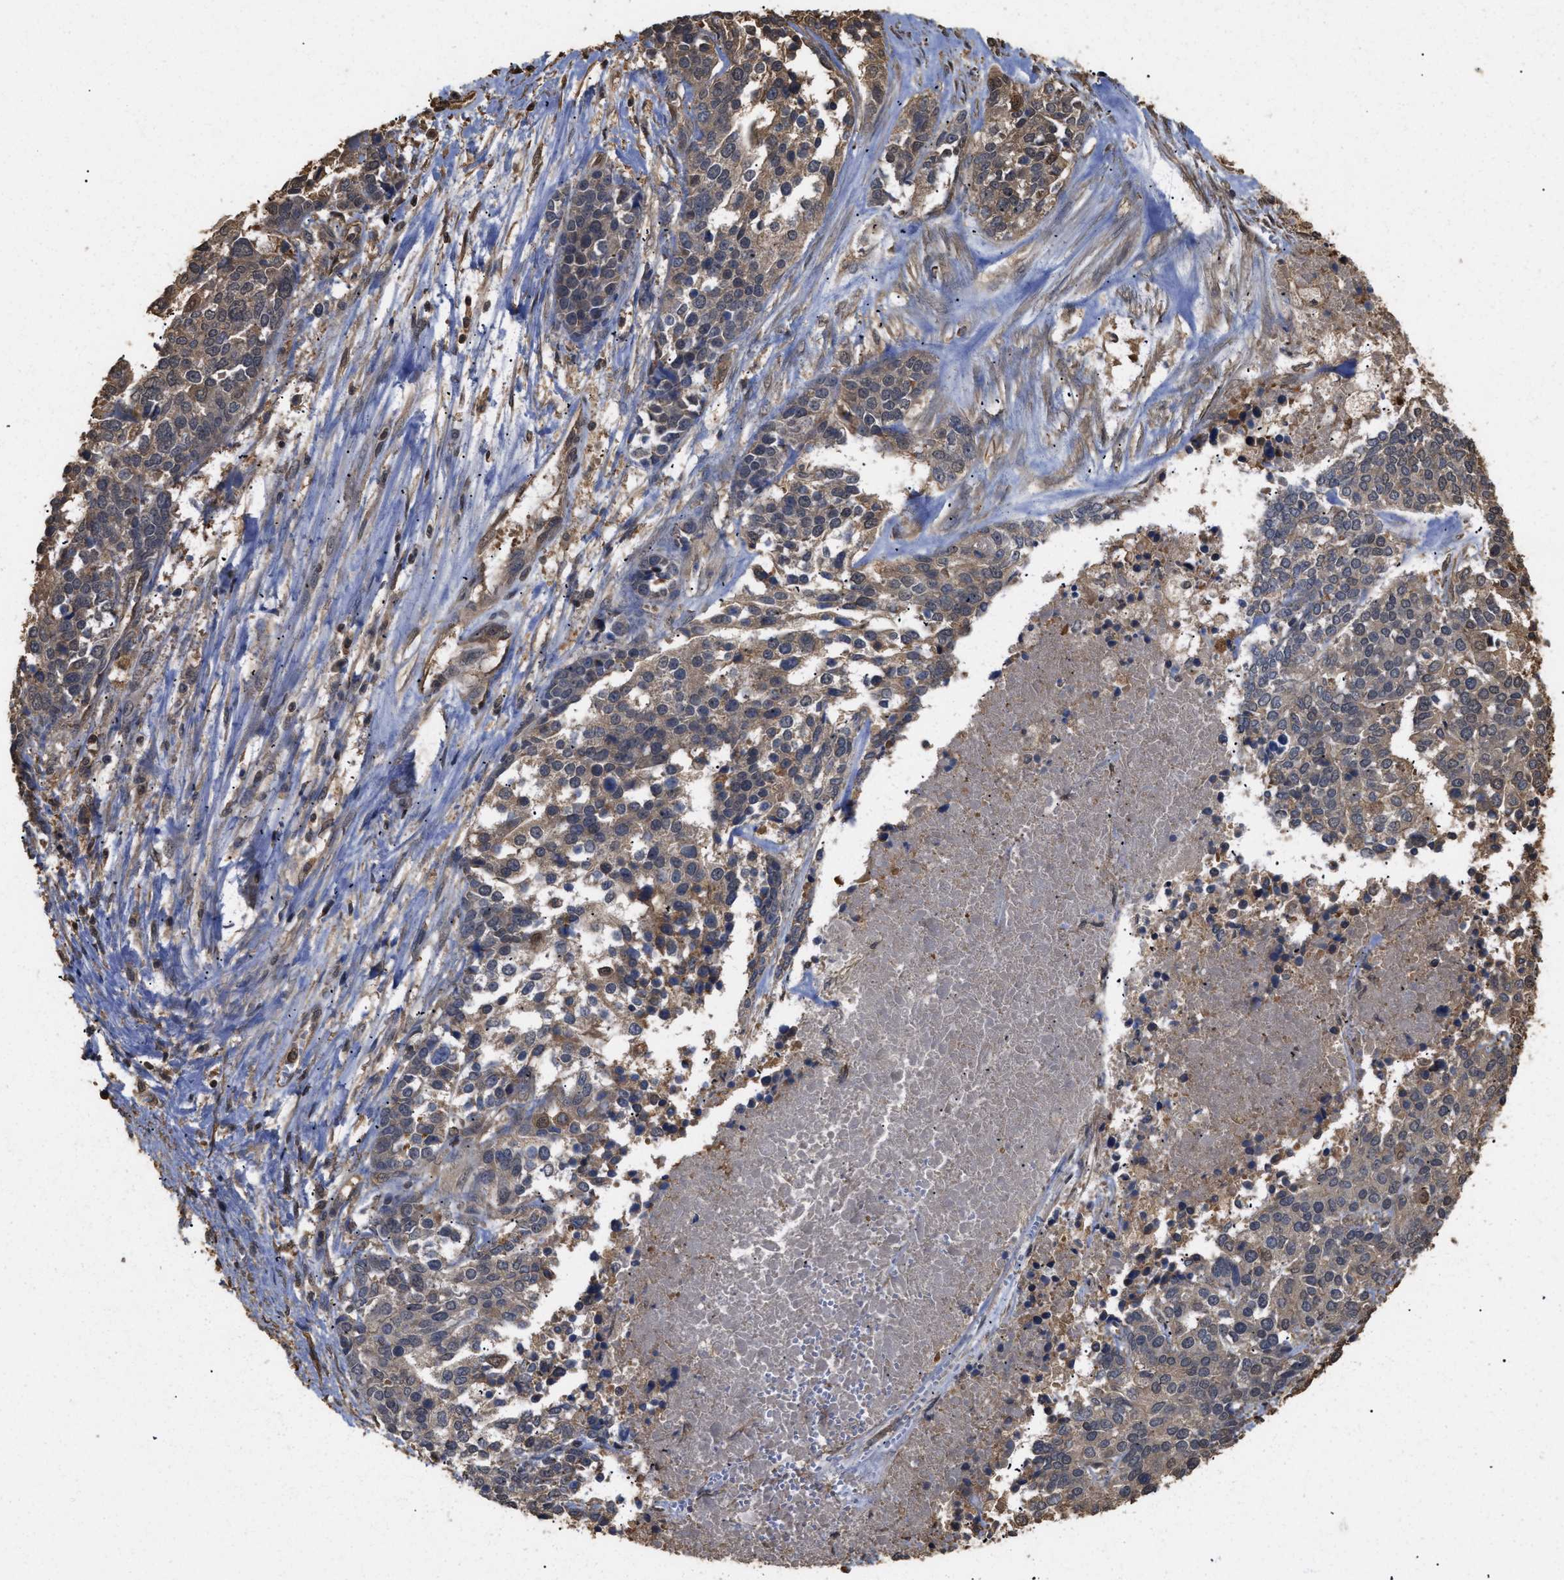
{"staining": {"intensity": "moderate", "quantity": ">75%", "location": "cytoplasmic/membranous"}, "tissue": "ovarian cancer", "cell_type": "Tumor cells", "image_type": "cancer", "snomed": [{"axis": "morphology", "description": "Cystadenocarcinoma, serous, NOS"}, {"axis": "topography", "description": "Ovary"}], "caption": "Immunohistochemistry (IHC) (DAB) staining of human serous cystadenocarcinoma (ovarian) demonstrates moderate cytoplasmic/membranous protein expression in approximately >75% of tumor cells.", "gene": "CALM1", "patient": {"sex": "female", "age": 44}}